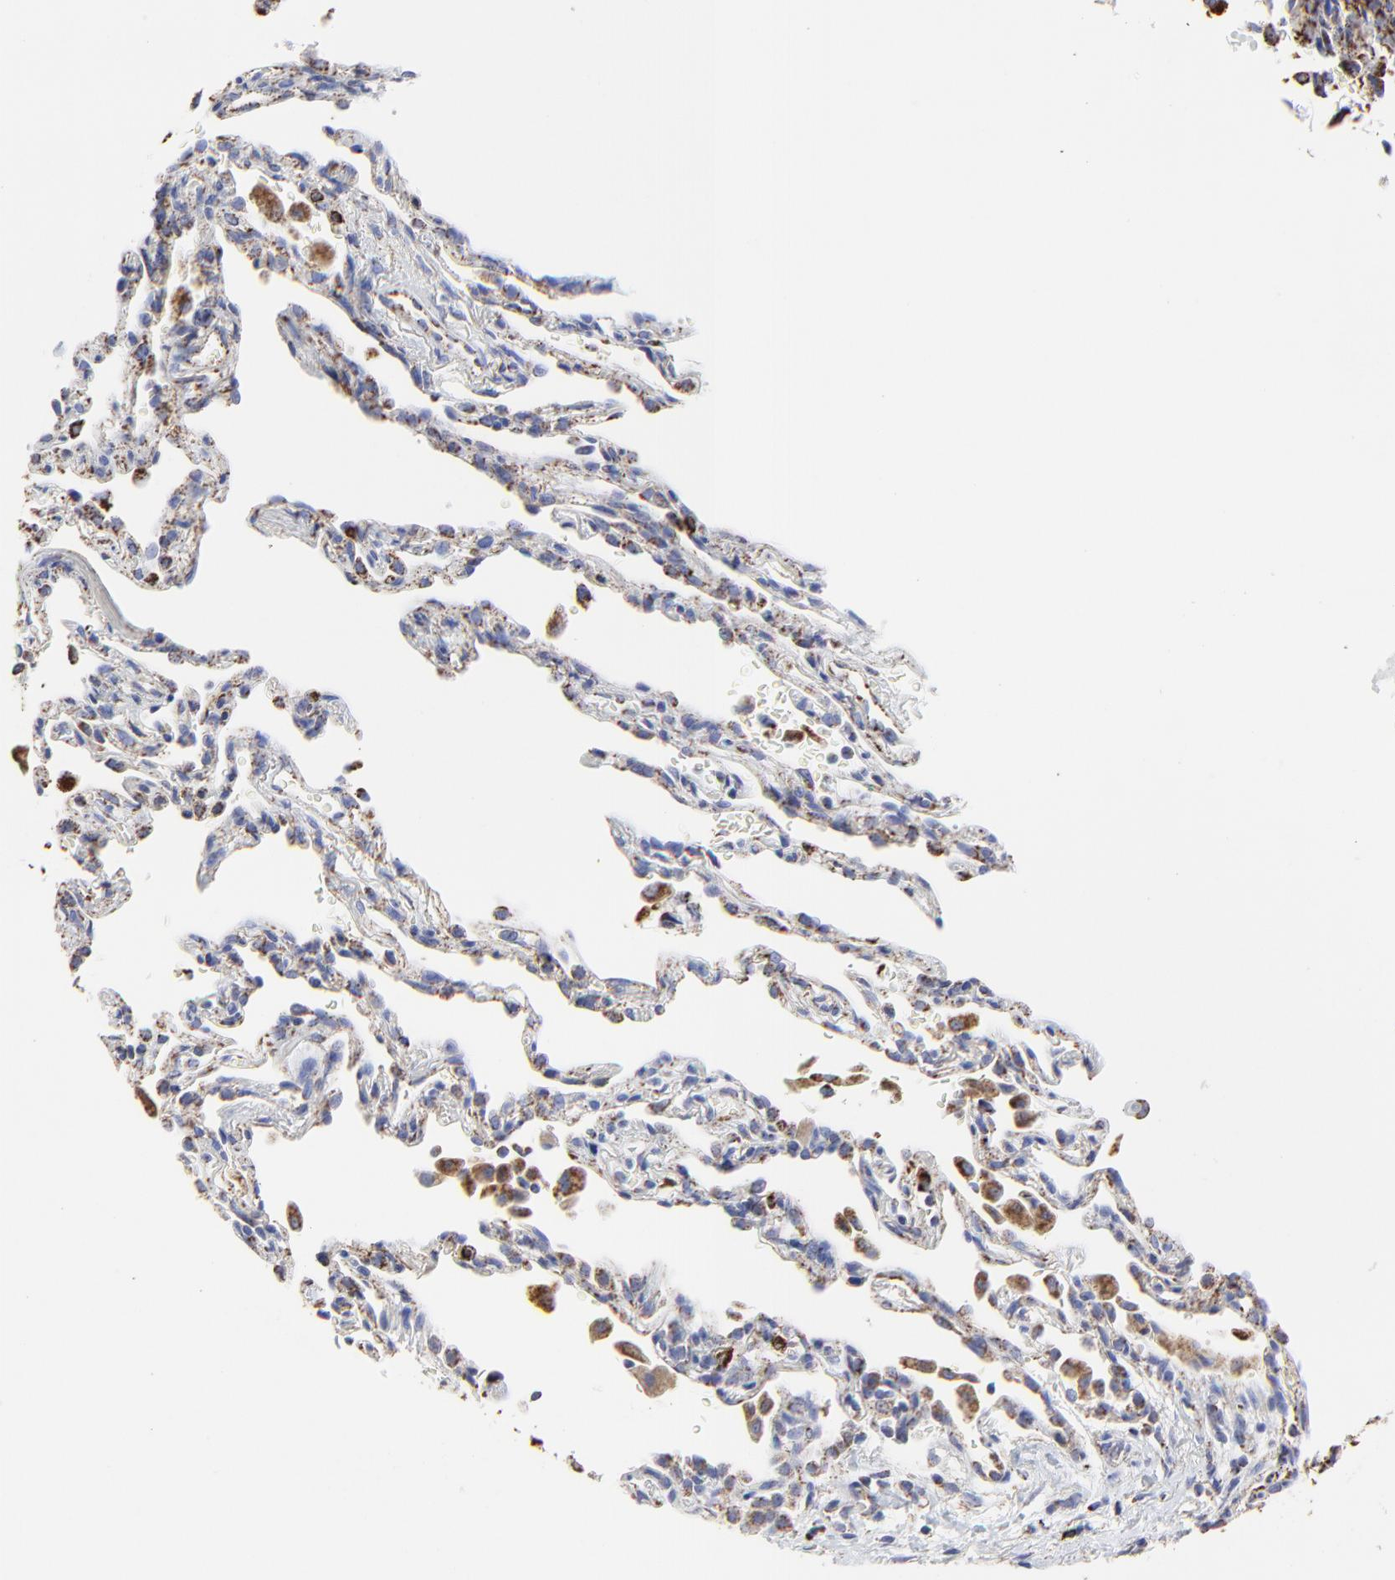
{"staining": {"intensity": "strong", "quantity": ">75%", "location": "cytoplasmic/membranous"}, "tissue": "melanoma", "cell_type": "Tumor cells", "image_type": "cancer", "snomed": [{"axis": "morphology", "description": "Malignant melanoma, Metastatic site"}, {"axis": "topography", "description": "Lung"}], "caption": "A brown stain labels strong cytoplasmic/membranous positivity of a protein in human melanoma tumor cells.", "gene": "PINK1", "patient": {"sex": "male", "age": 64}}